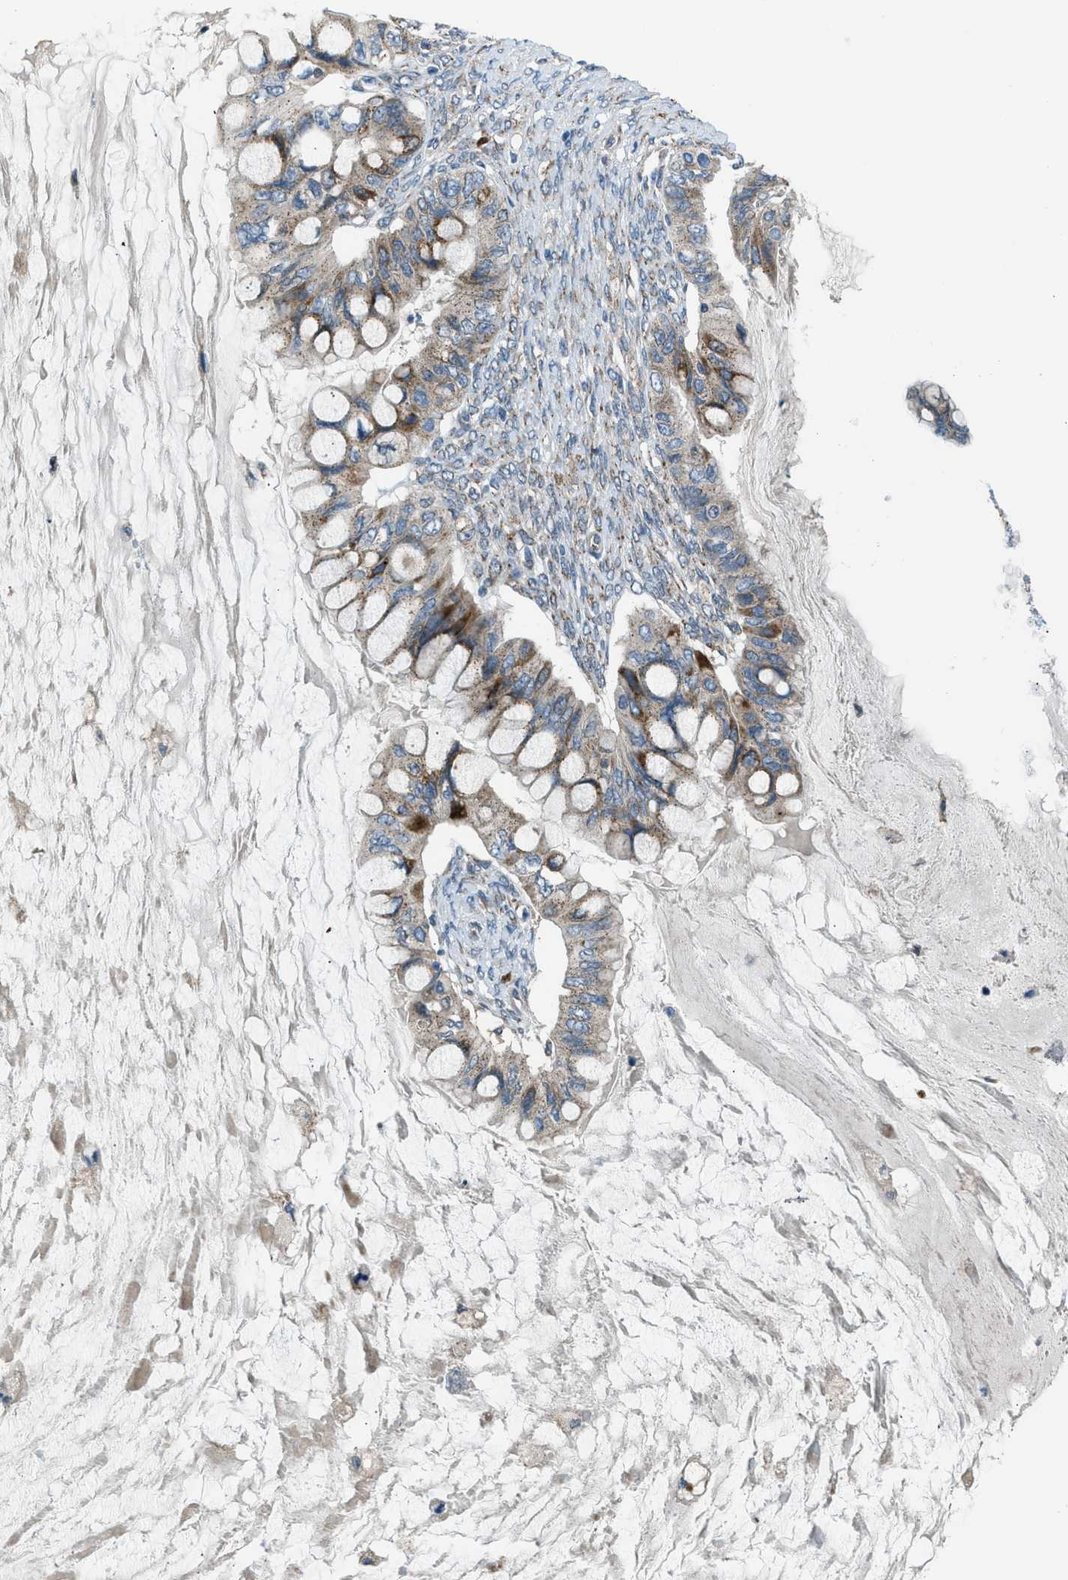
{"staining": {"intensity": "moderate", "quantity": ">75%", "location": "cytoplasmic/membranous"}, "tissue": "ovarian cancer", "cell_type": "Tumor cells", "image_type": "cancer", "snomed": [{"axis": "morphology", "description": "Cystadenocarcinoma, mucinous, NOS"}, {"axis": "topography", "description": "Ovary"}], "caption": "IHC of human ovarian cancer shows medium levels of moderate cytoplasmic/membranous positivity in approximately >75% of tumor cells. Nuclei are stained in blue.", "gene": "EDARADD", "patient": {"sex": "female", "age": 80}}